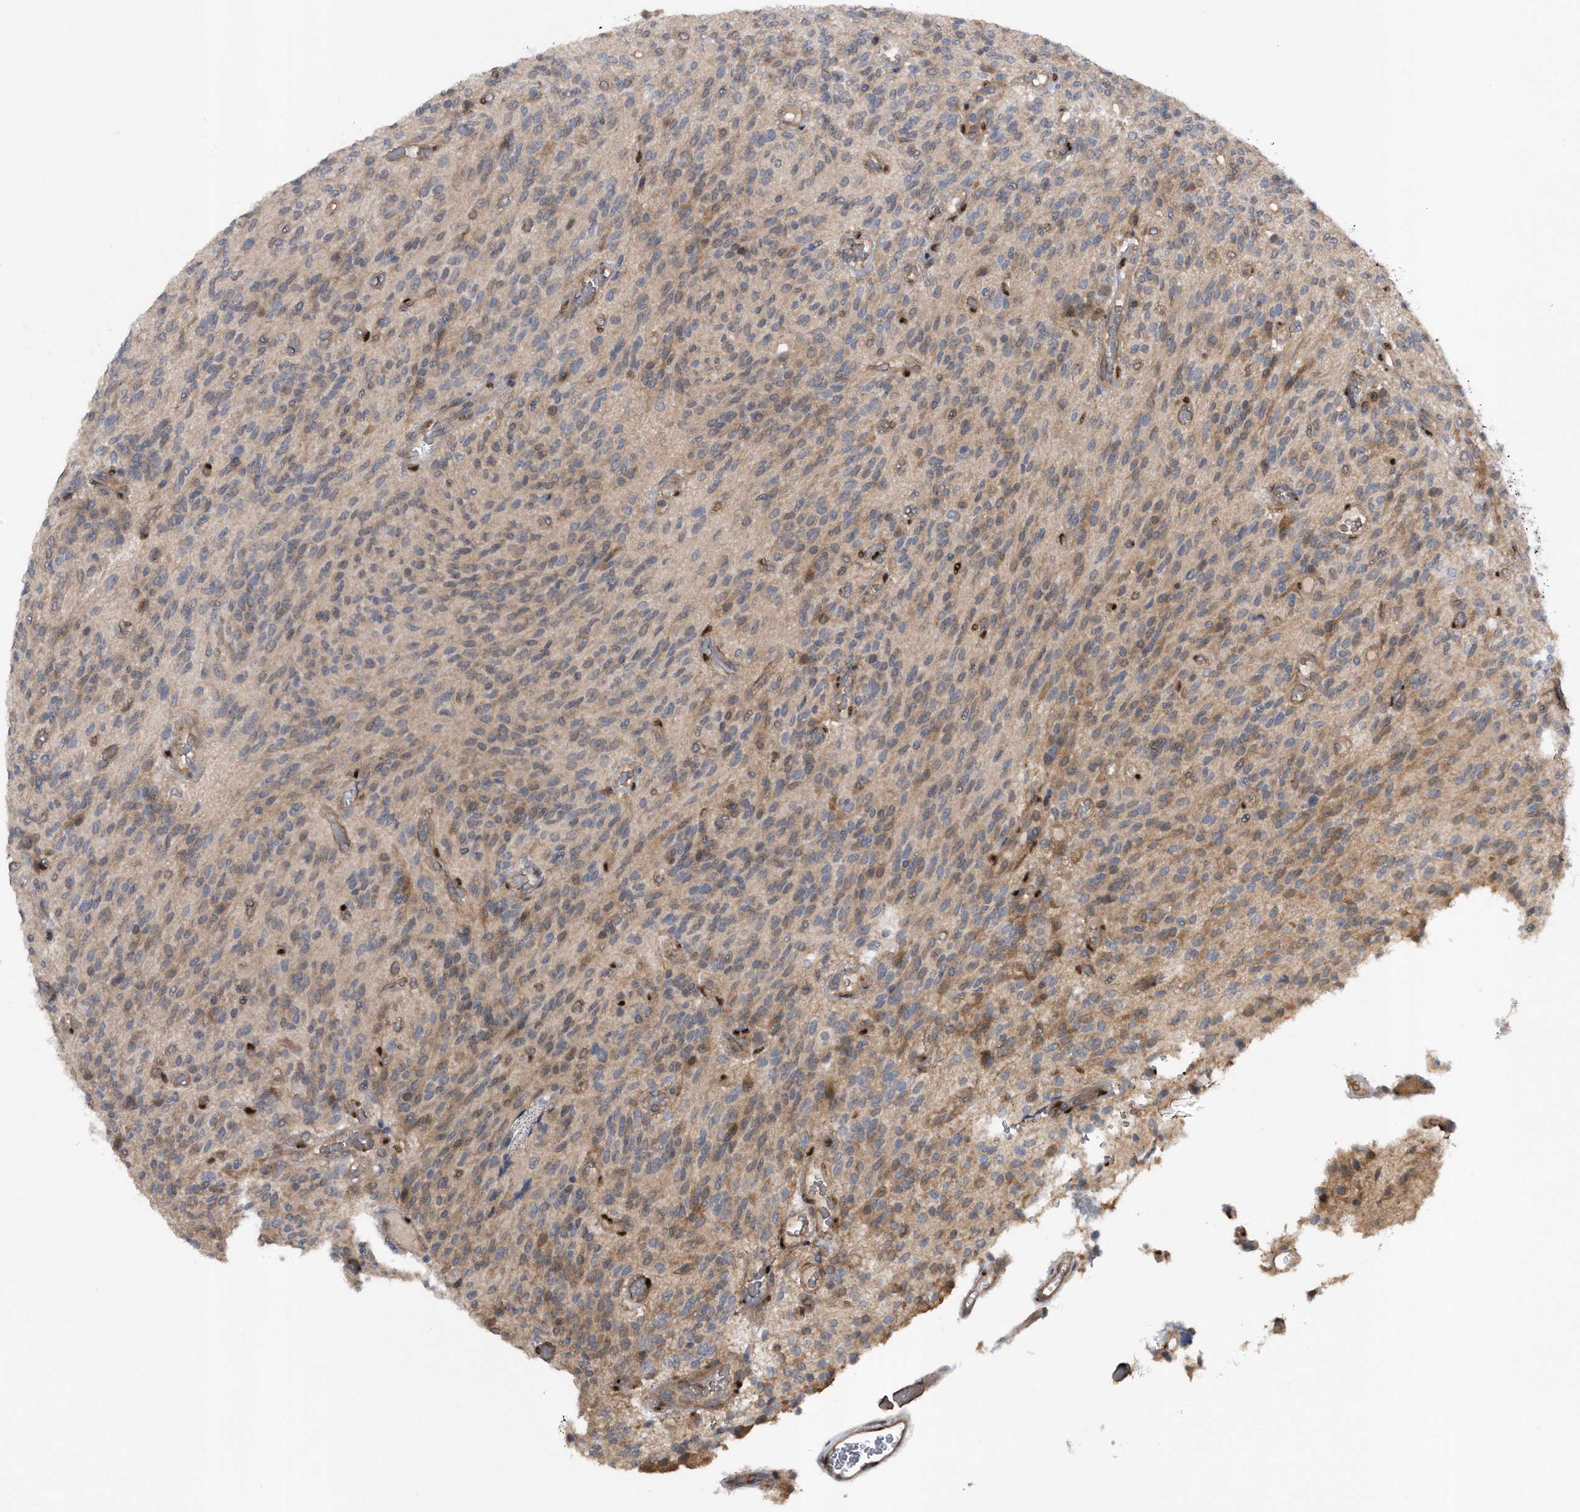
{"staining": {"intensity": "weak", "quantity": ">75%", "location": "cytoplasmic/membranous"}, "tissue": "glioma", "cell_type": "Tumor cells", "image_type": "cancer", "snomed": [{"axis": "morphology", "description": "Glioma, malignant, High grade"}, {"axis": "topography", "description": "Brain"}], "caption": "Protein expression analysis of malignant glioma (high-grade) exhibits weak cytoplasmic/membranous staining in approximately >75% of tumor cells. (Brightfield microscopy of DAB IHC at high magnification).", "gene": "ZNF79", "patient": {"sex": "male", "age": 34}}